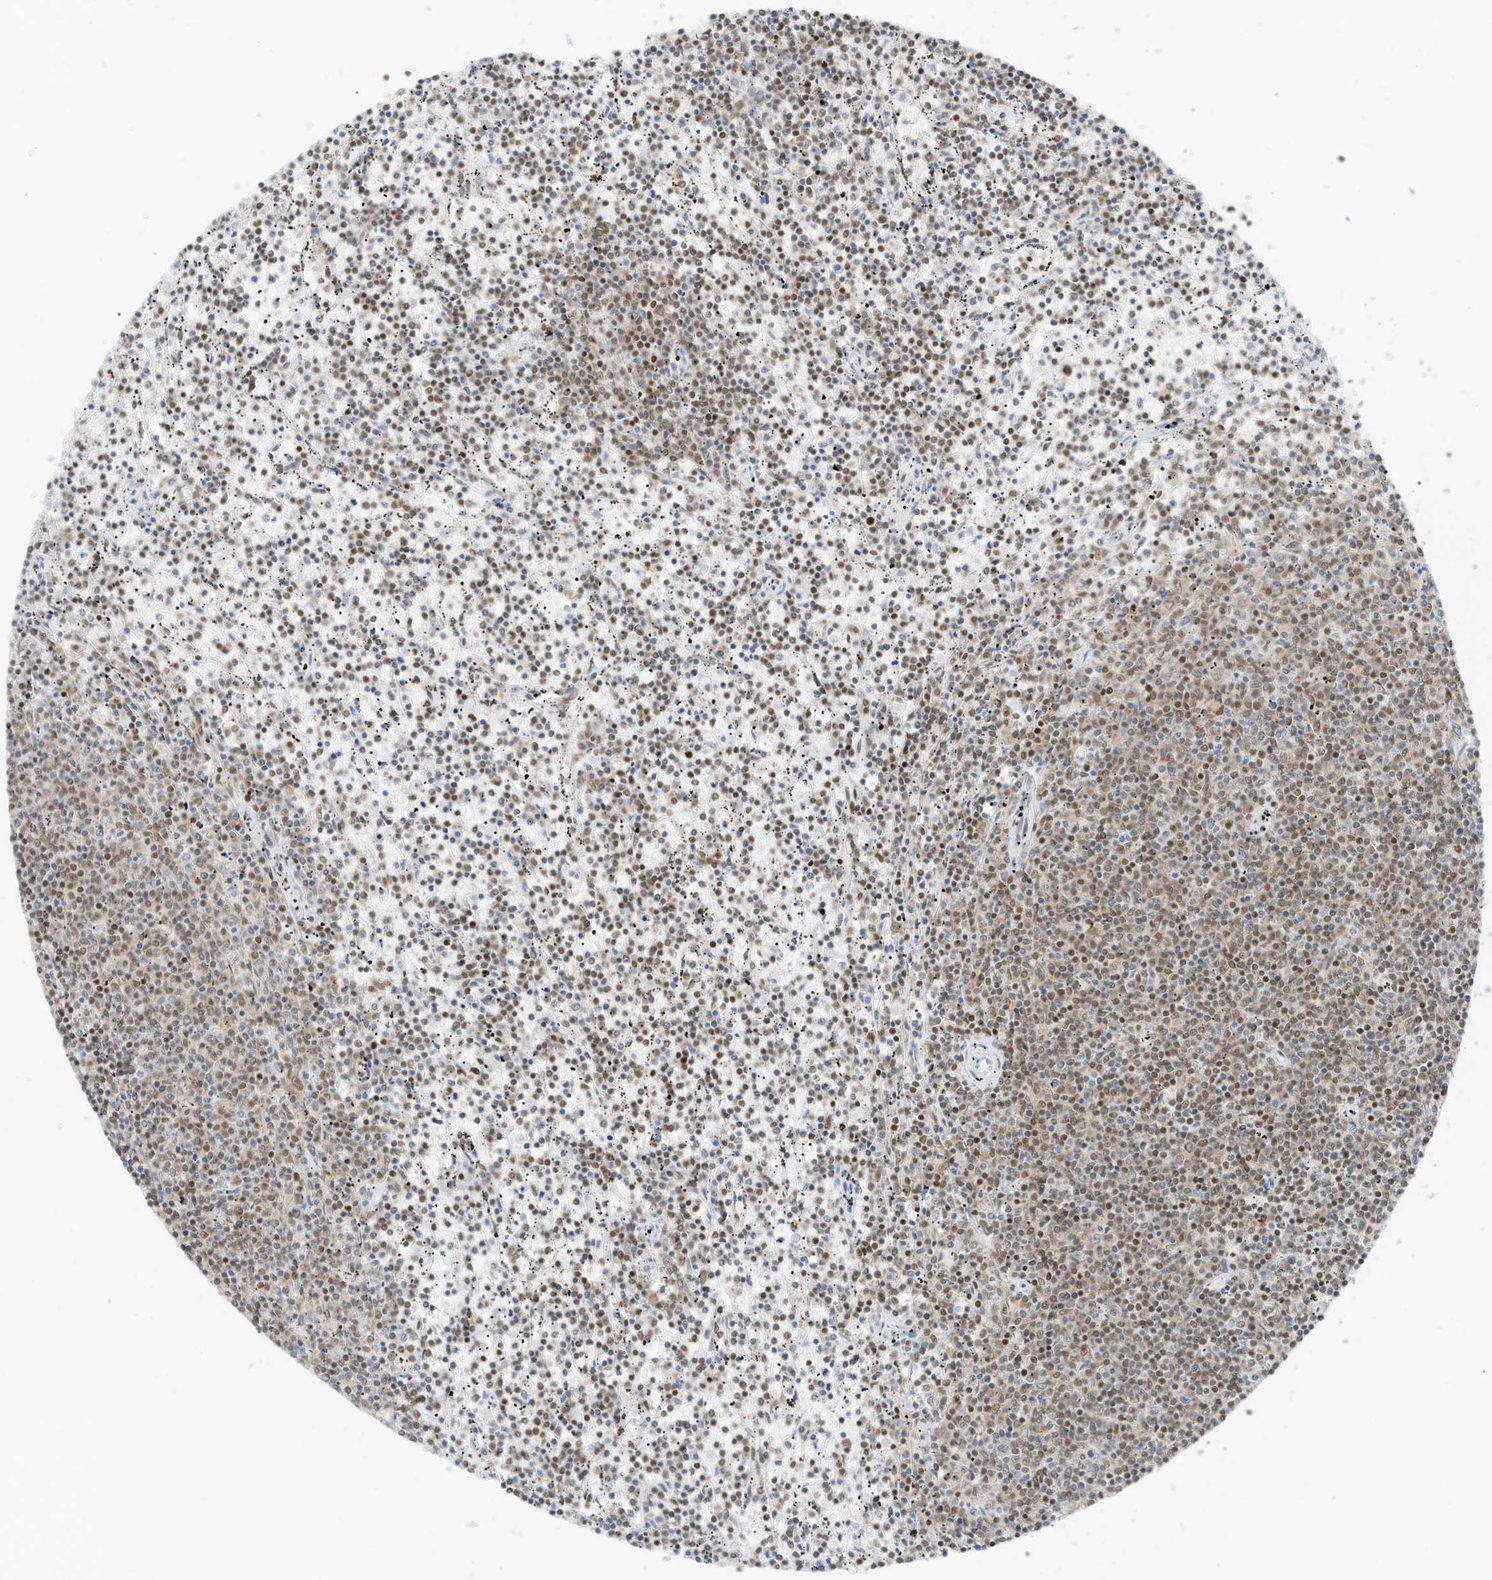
{"staining": {"intensity": "moderate", "quantity": "25%-75%", "location": "nuclear"}, "tissue": "lymphoma", "cell_type": "Tumor cells", "image_type": "cancer", "snomed": [{"axis": "morphology", "description": "Malignant lymphoma, non-Hodgkin's type, Low grade"}, {"axis": "topography", "description": "Spleen"}], "caption": "Malignant lymphoma, non-Hodgkin's type (low-grade) stained with a protein marker demonstrates moderate staining in tumor cells.", "gene": "SMARCA2", "patient": {"sex": "female", "age": 50}}